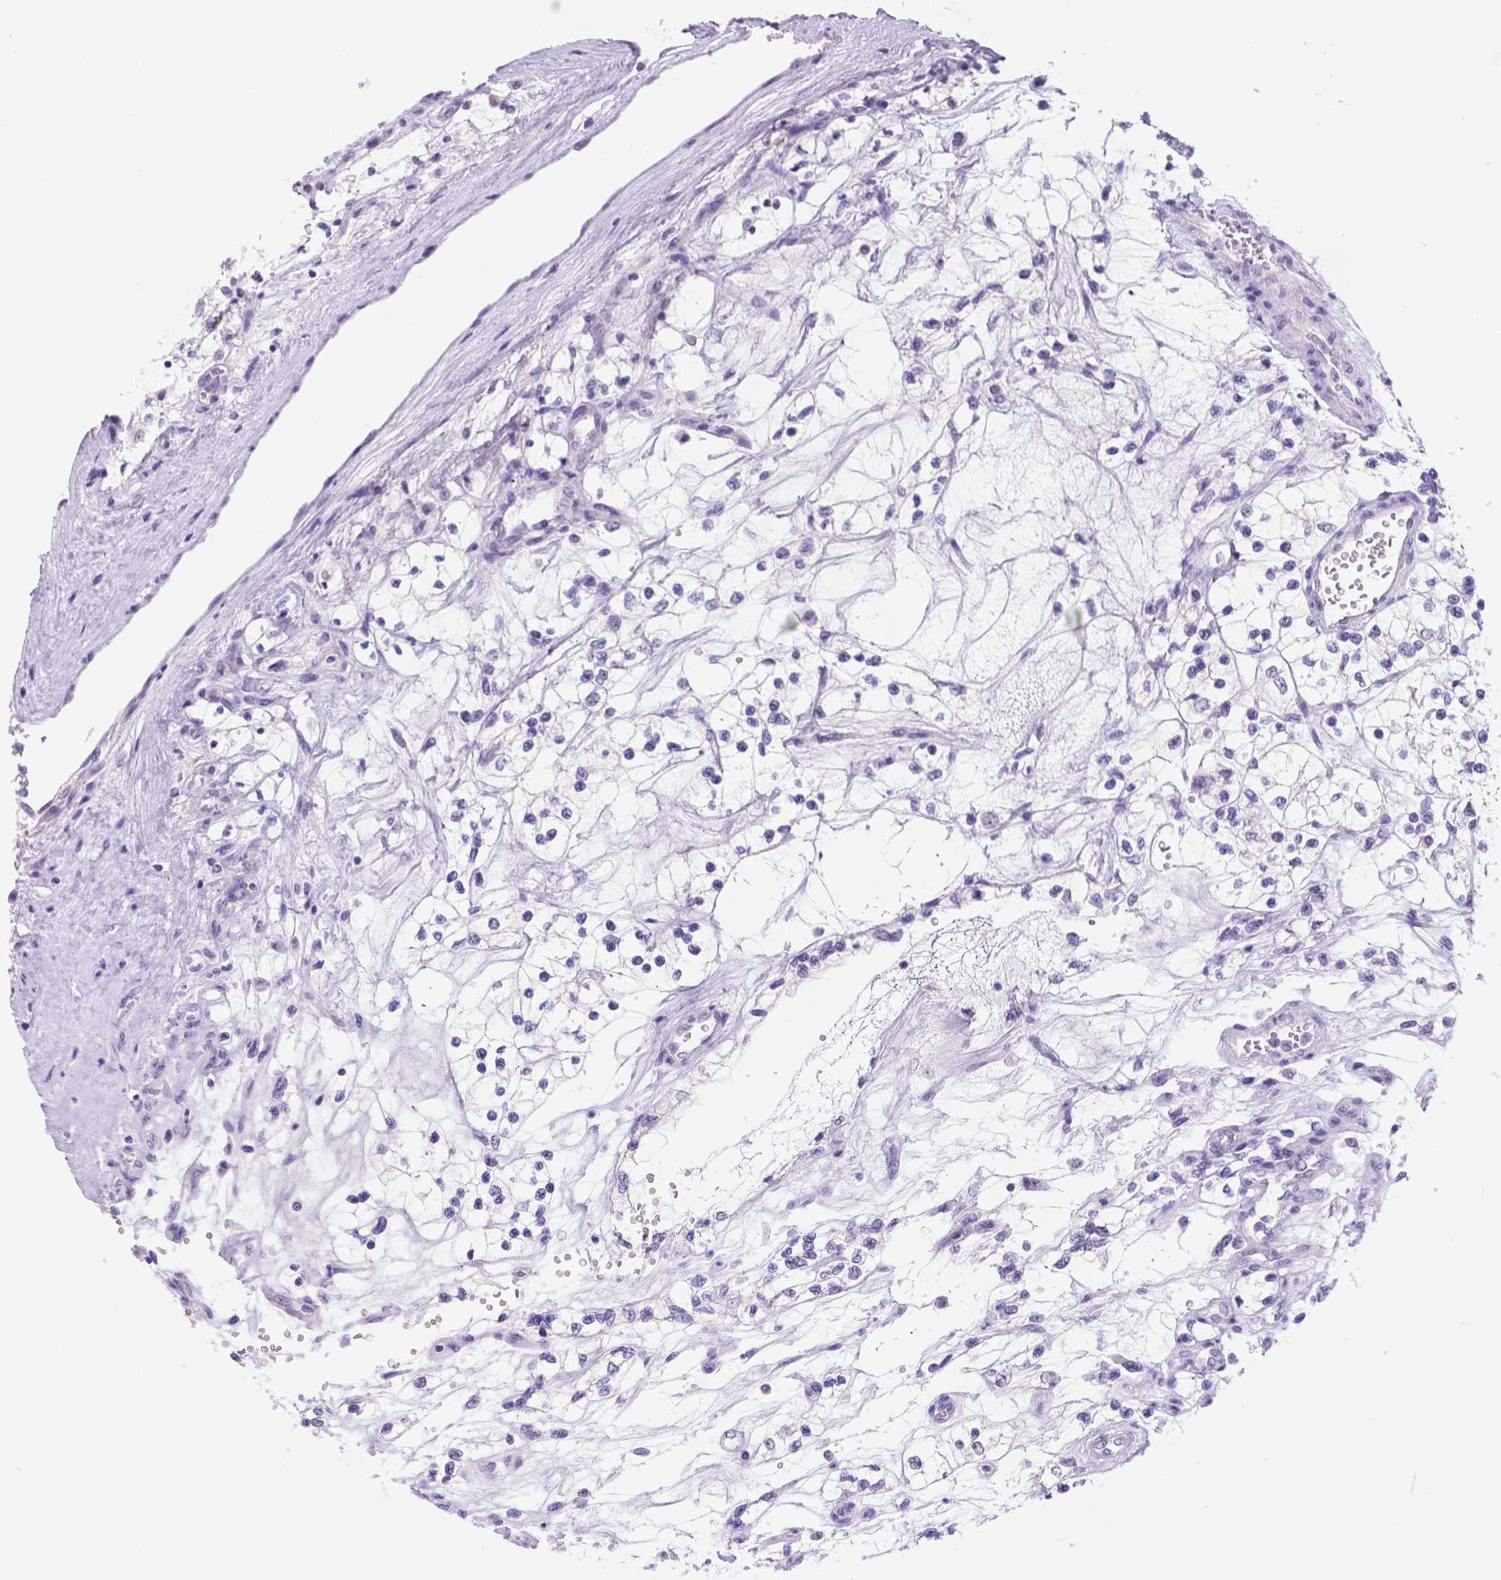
{"staining": {"intensity": "negative", "quantity": "none", "location": "none"}, "tissue": "renal cancer", "cell_type": "Tumor cells", "image_type": "cancer", "snomed": [{"axis": "morphology", "description": "Adenocarcinoma, NOS"}, {"axis": "topography", "description": "Kidney"}], "caption": "Tumor cells are negative for protein expression in human renal adenocarcinoma.", "gene": "CD96", "patient": {"sex": "female", "age": 69}}